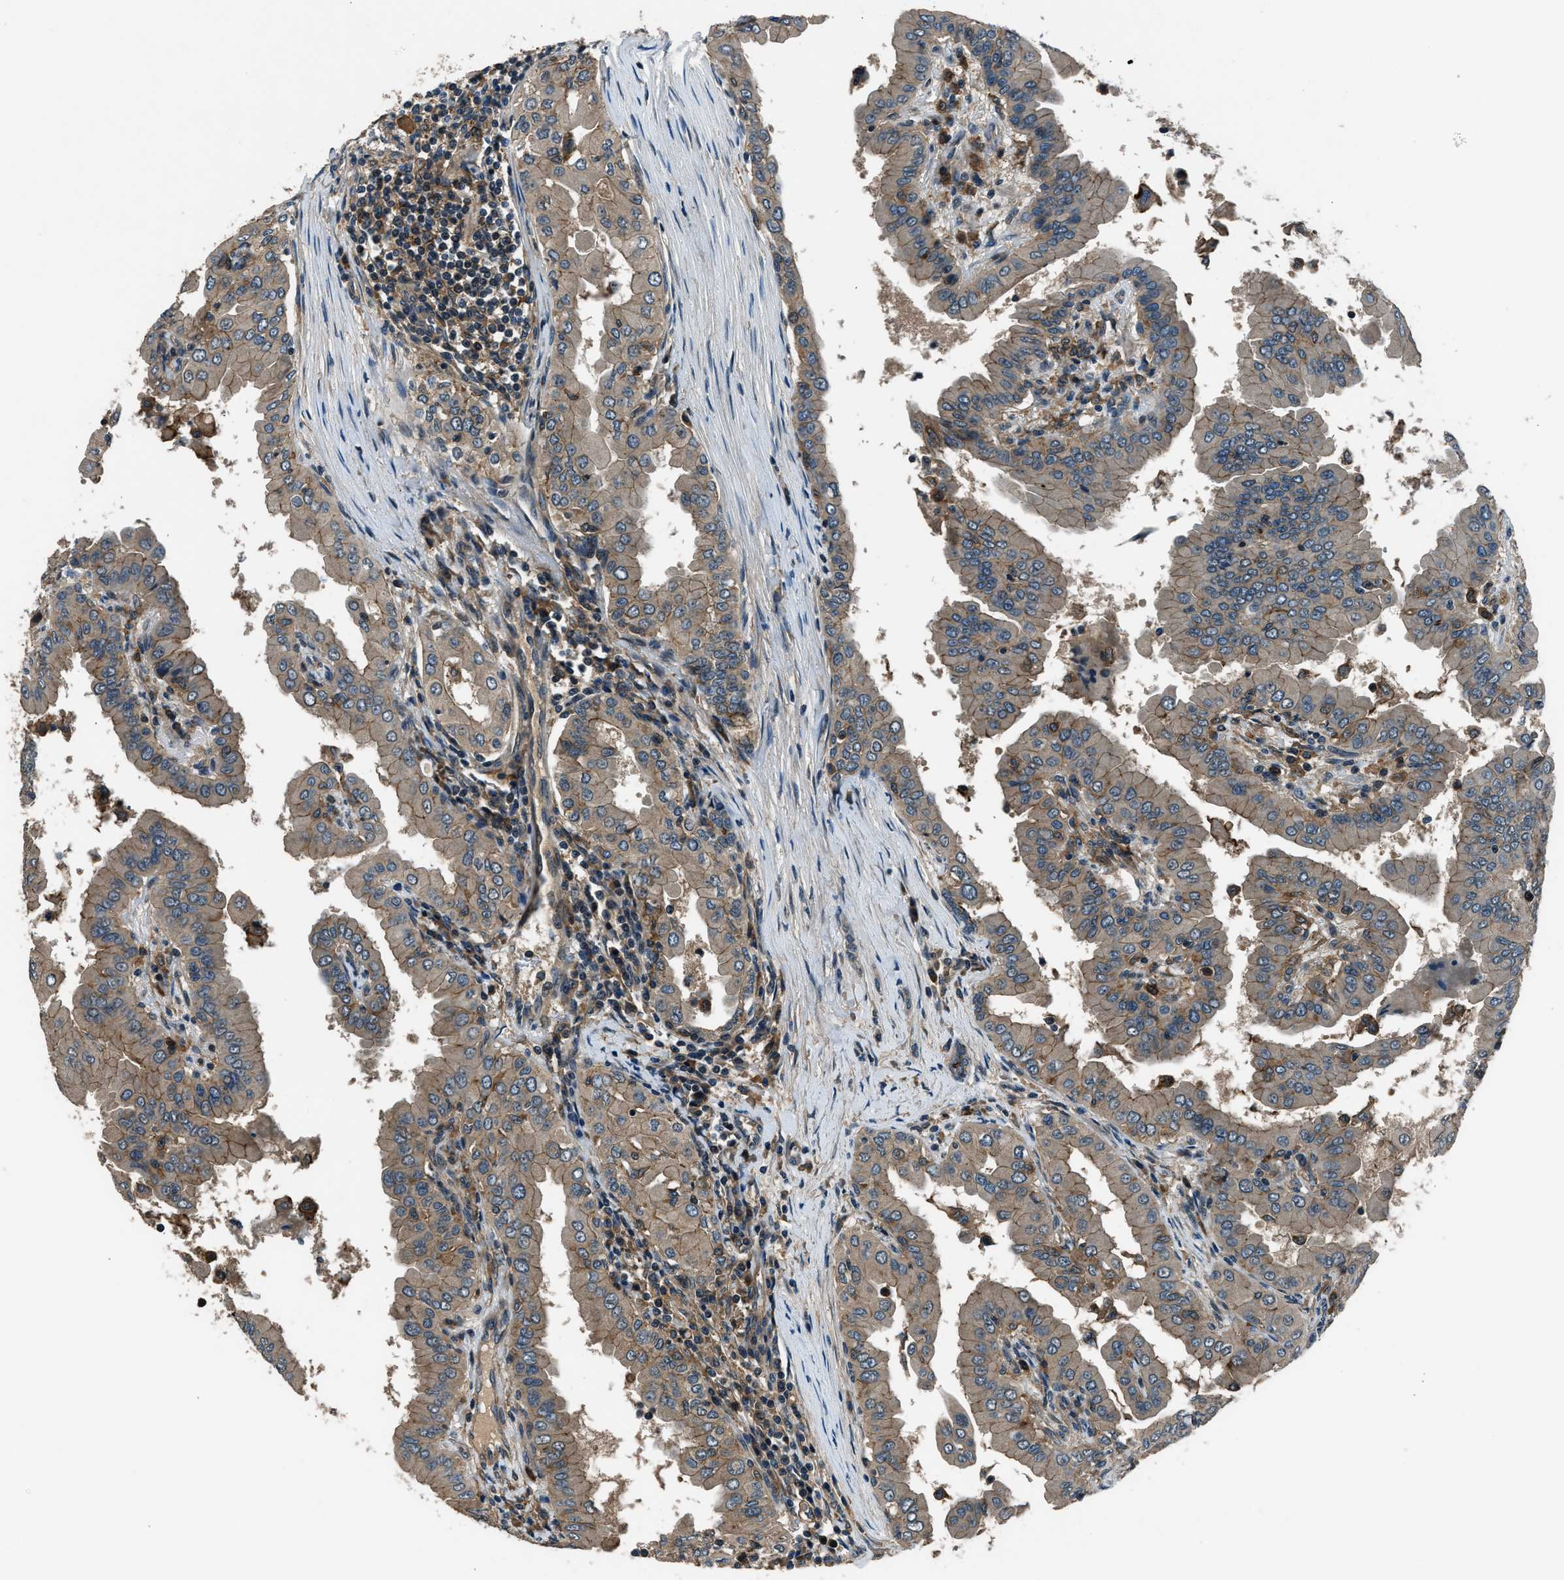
{"staining": {"intensity": "moderate", "quantity": "25%-75%", "location": "cytoplasmic/membranous"}, "tissue": "thyroid cancer", "cell_type": "Tumor cells", "image_type": "cancer", "snomed": [{"axis": "morphology", "description": "Papillary adenocarcinoma, NOS"}, {"axis": "topography", "description": "Thyroid gland"}], "caption": "Protein staining by immunohistochemistry demonstrates moderate cytoplasmic/membranous staining in about 25%-75% of tumor cells in papillary adenocarcinoma (thyroid). (DAB (3,3'-diaminobenzidine) IHC with brightfield microscopy, high magnification).", "gene": "ARHGEF11", "patient": {"sex": "male", "age": 33}}